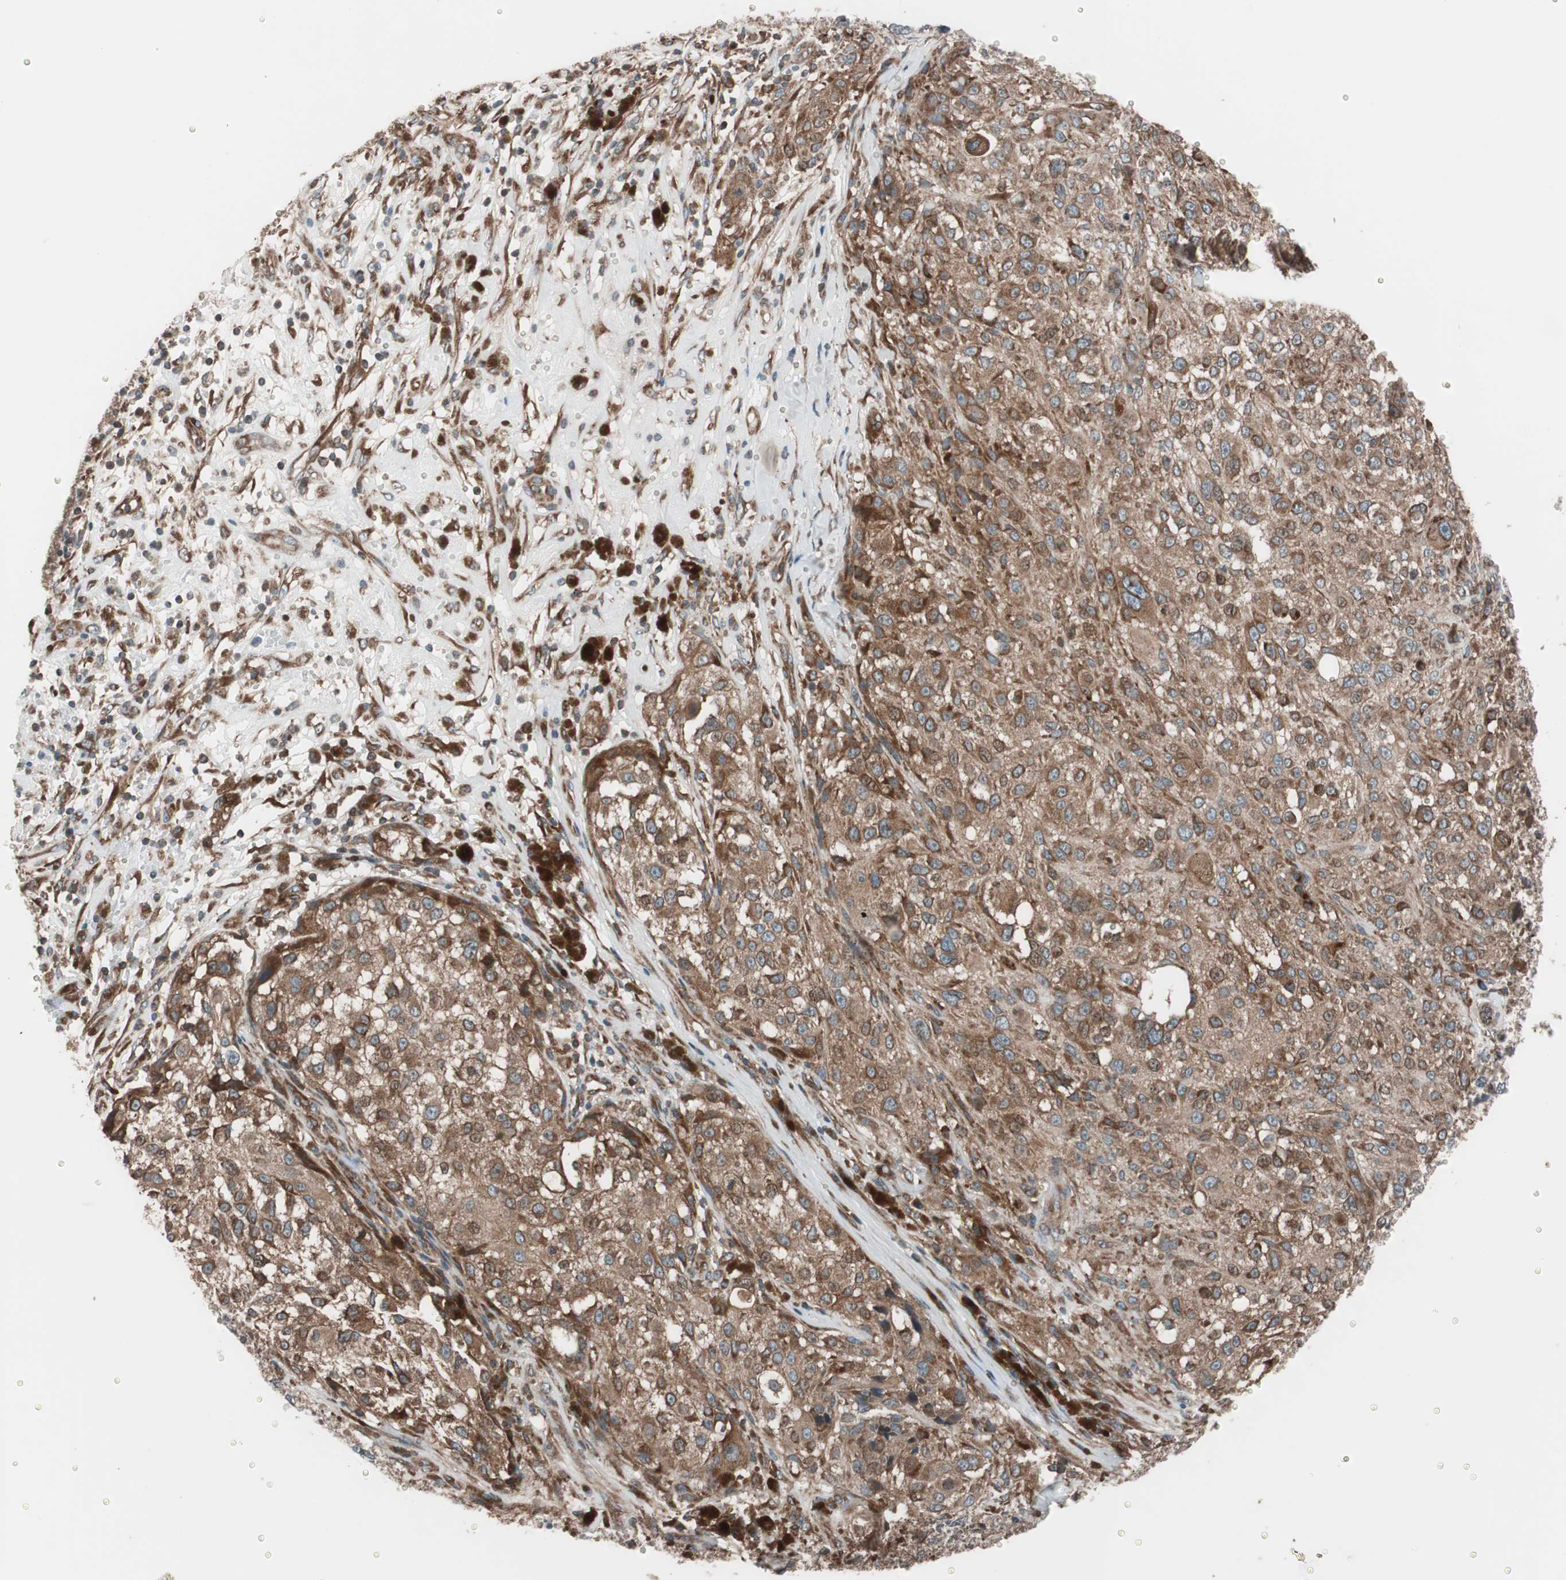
{"staining": {"intensity": "moderate", "quantity": ">75%", "location": "cytoplasmic/membranous"}, "tissue": "melanoma", "cell_type": "Tumor cells", "image_type": "cancer", "snomed": [{"axis": "morphology", "description": "Necrosis, NOS"}, {"axis": "morphology", "description": "Malignant melanoma, NOS"}, {"axis": "topography", "description": "Skin"}], "caption": "Brown immunohistochemical staining in malignant melanoma shows moderate cytoplasmic/membranous expression in approximately >75% of tumor cells. The staining is performed using DAB (3,3'-diaminobenzidine) brown chromogen to label protein expression. The nuclei are counter-stained blue using hematoxylin.", "gene": "SEC31A", "patient": {"sex": "female", "age": 87}}